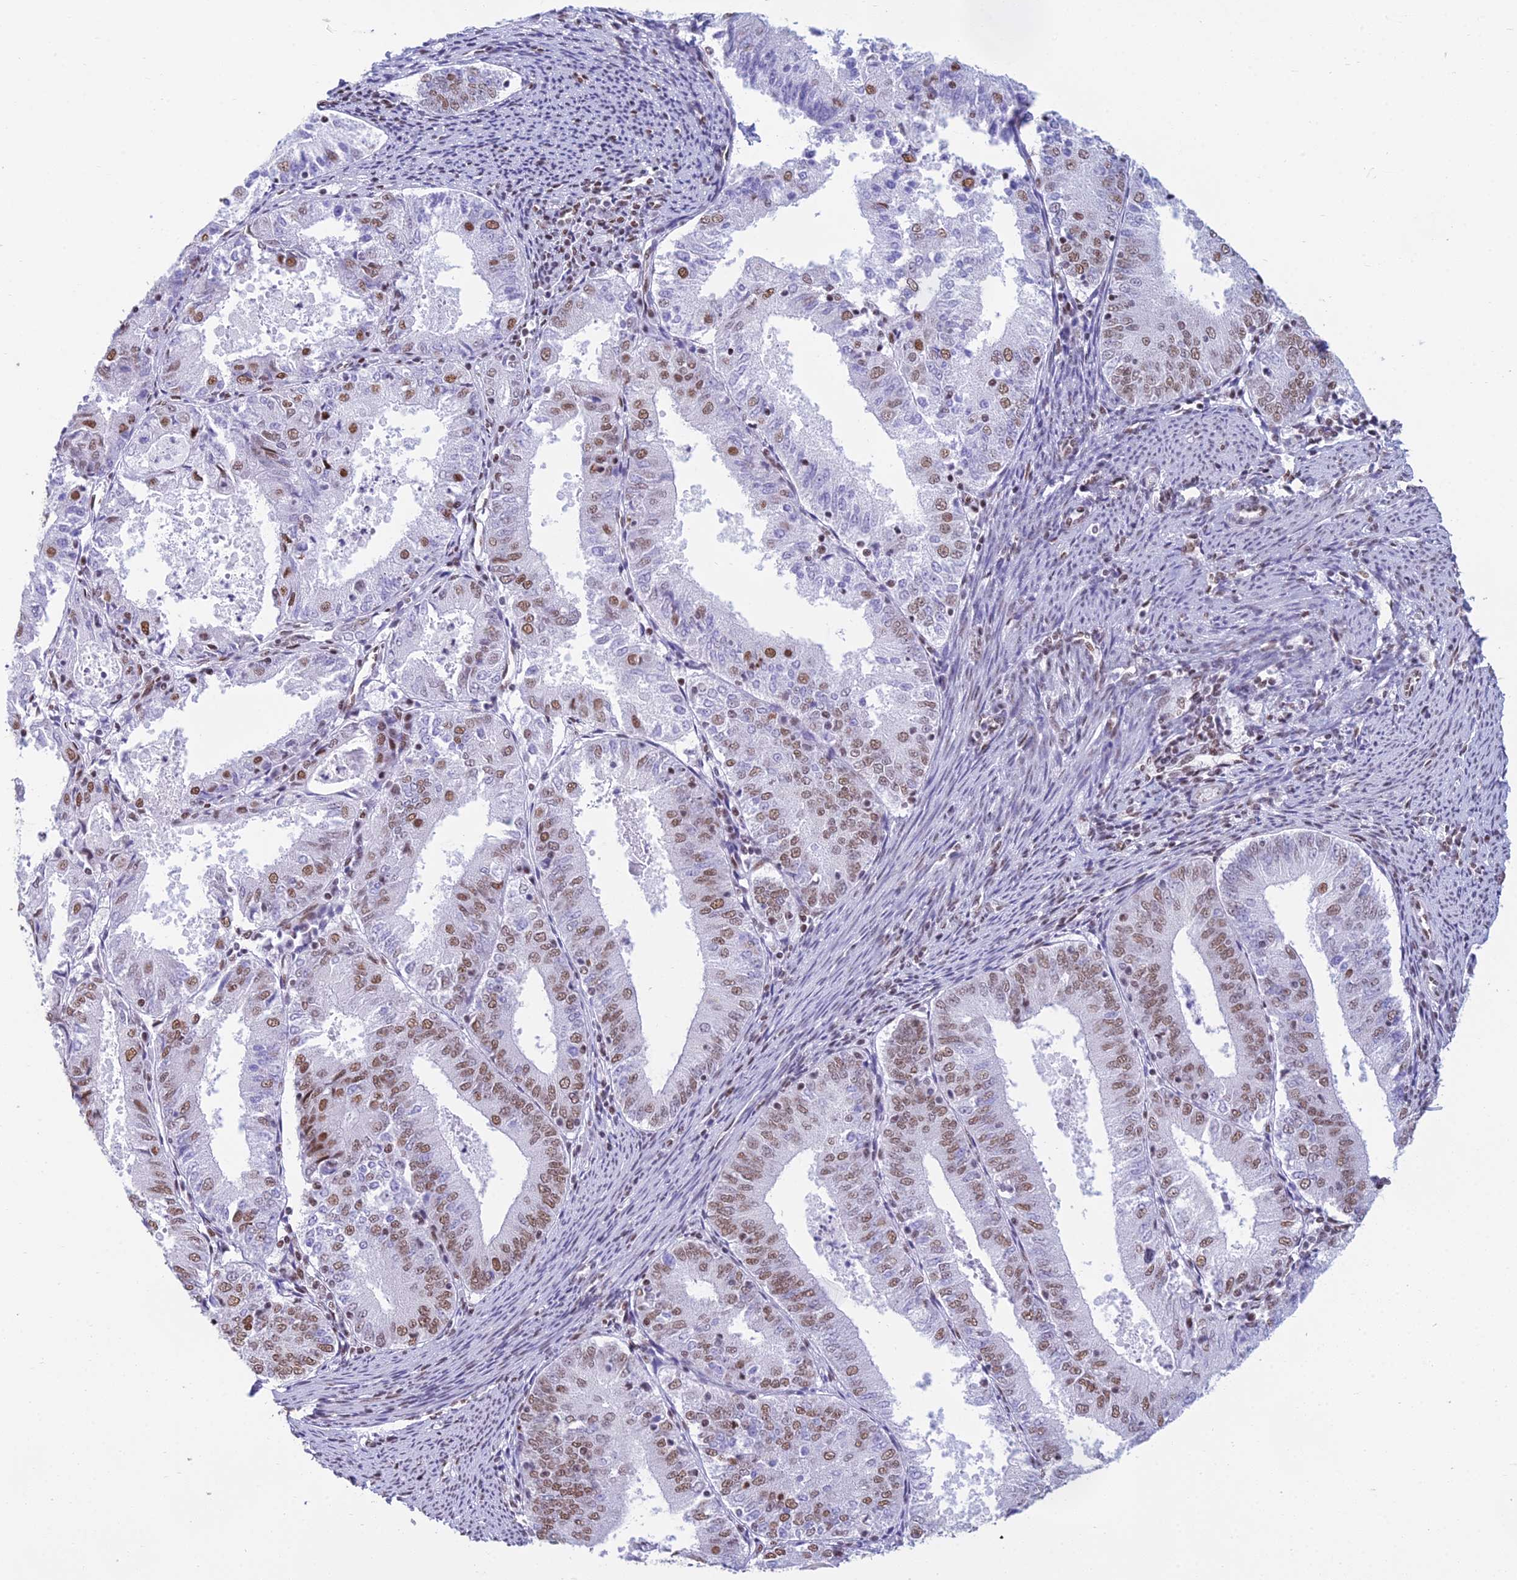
{"staining": {"intensity": "moderate", "quantity": "25%-75%", "location": "nuclear"}, "tissue": "endometrial cancer", "cell_type": "Tumor cells", "image_type": "cancer", "snomed": [{"axis": "morphology", "description": "Adenocarcinoma, NOS"}, {"axis": "topography", "description": "Endometrium"}], "caption": "Immunohistochemical staining of endometrial adenocarcinoma demonstrates medium levels of moderate nuclear staining in approximately 25%-75% of tumor cells.", "gene": "CDC26", "patient": {"sex": "female", "age": 57}}